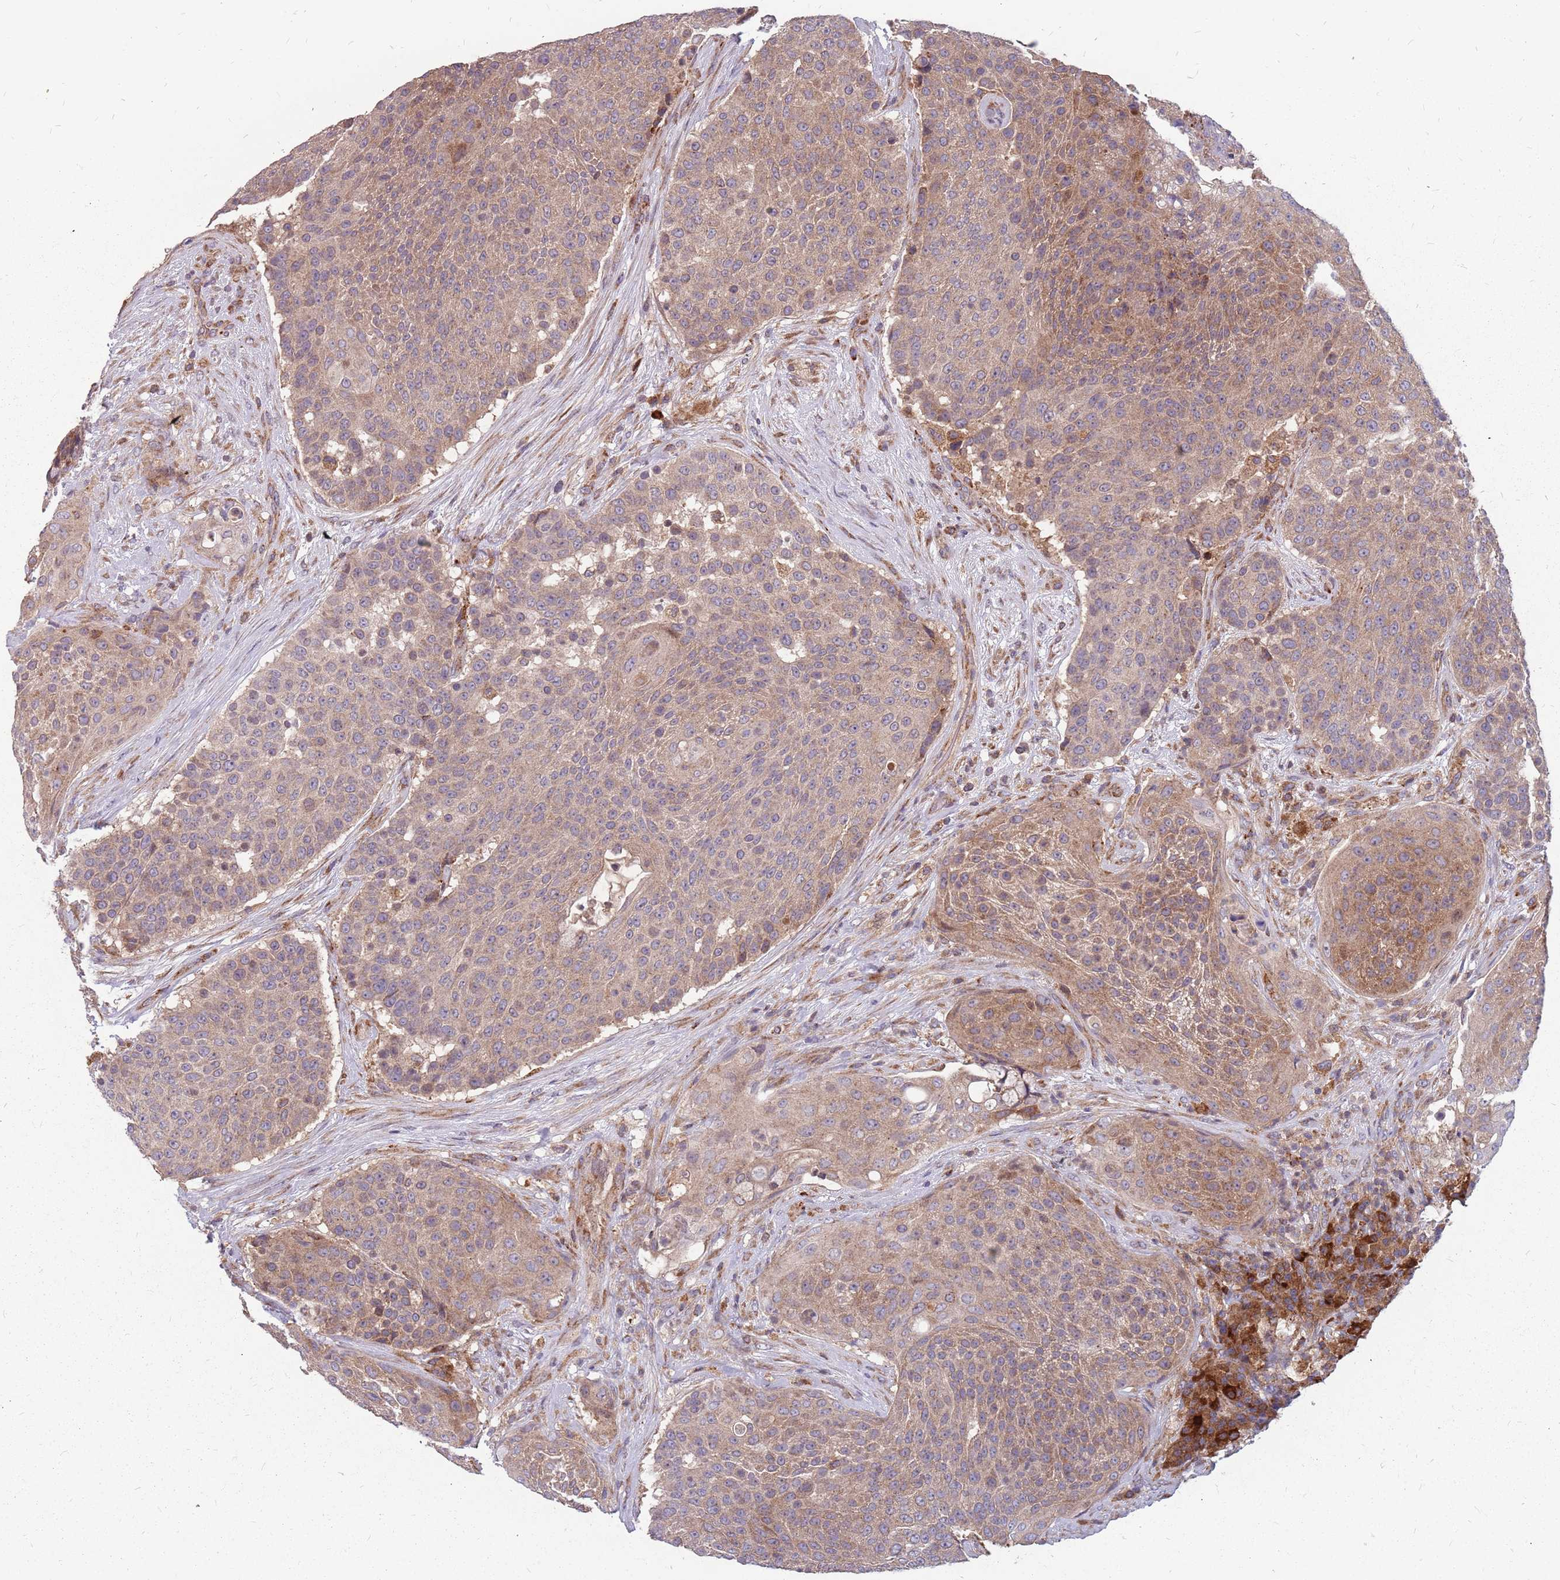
{"staining": {"intensity": "weak", "quantity": ">75%", "location": "cytoplasmic/membranous"}, "tissue": "urothelial cancer", "cell_type": "Tumor cells", "image_type": "cancer", "snomed": [{"axis": "morphology", "description": "Urothelial carcinoma, High grade"}, {"axis": "topography", "description": "Urinary bladder"}], "caption": "Tumor cells reveal low levels of weak cytoplasmic/membranous staining in about >75% of cells in urothelial cancer.", "gene": "NME4", "patient": {"sex": "female", "age": 63}}